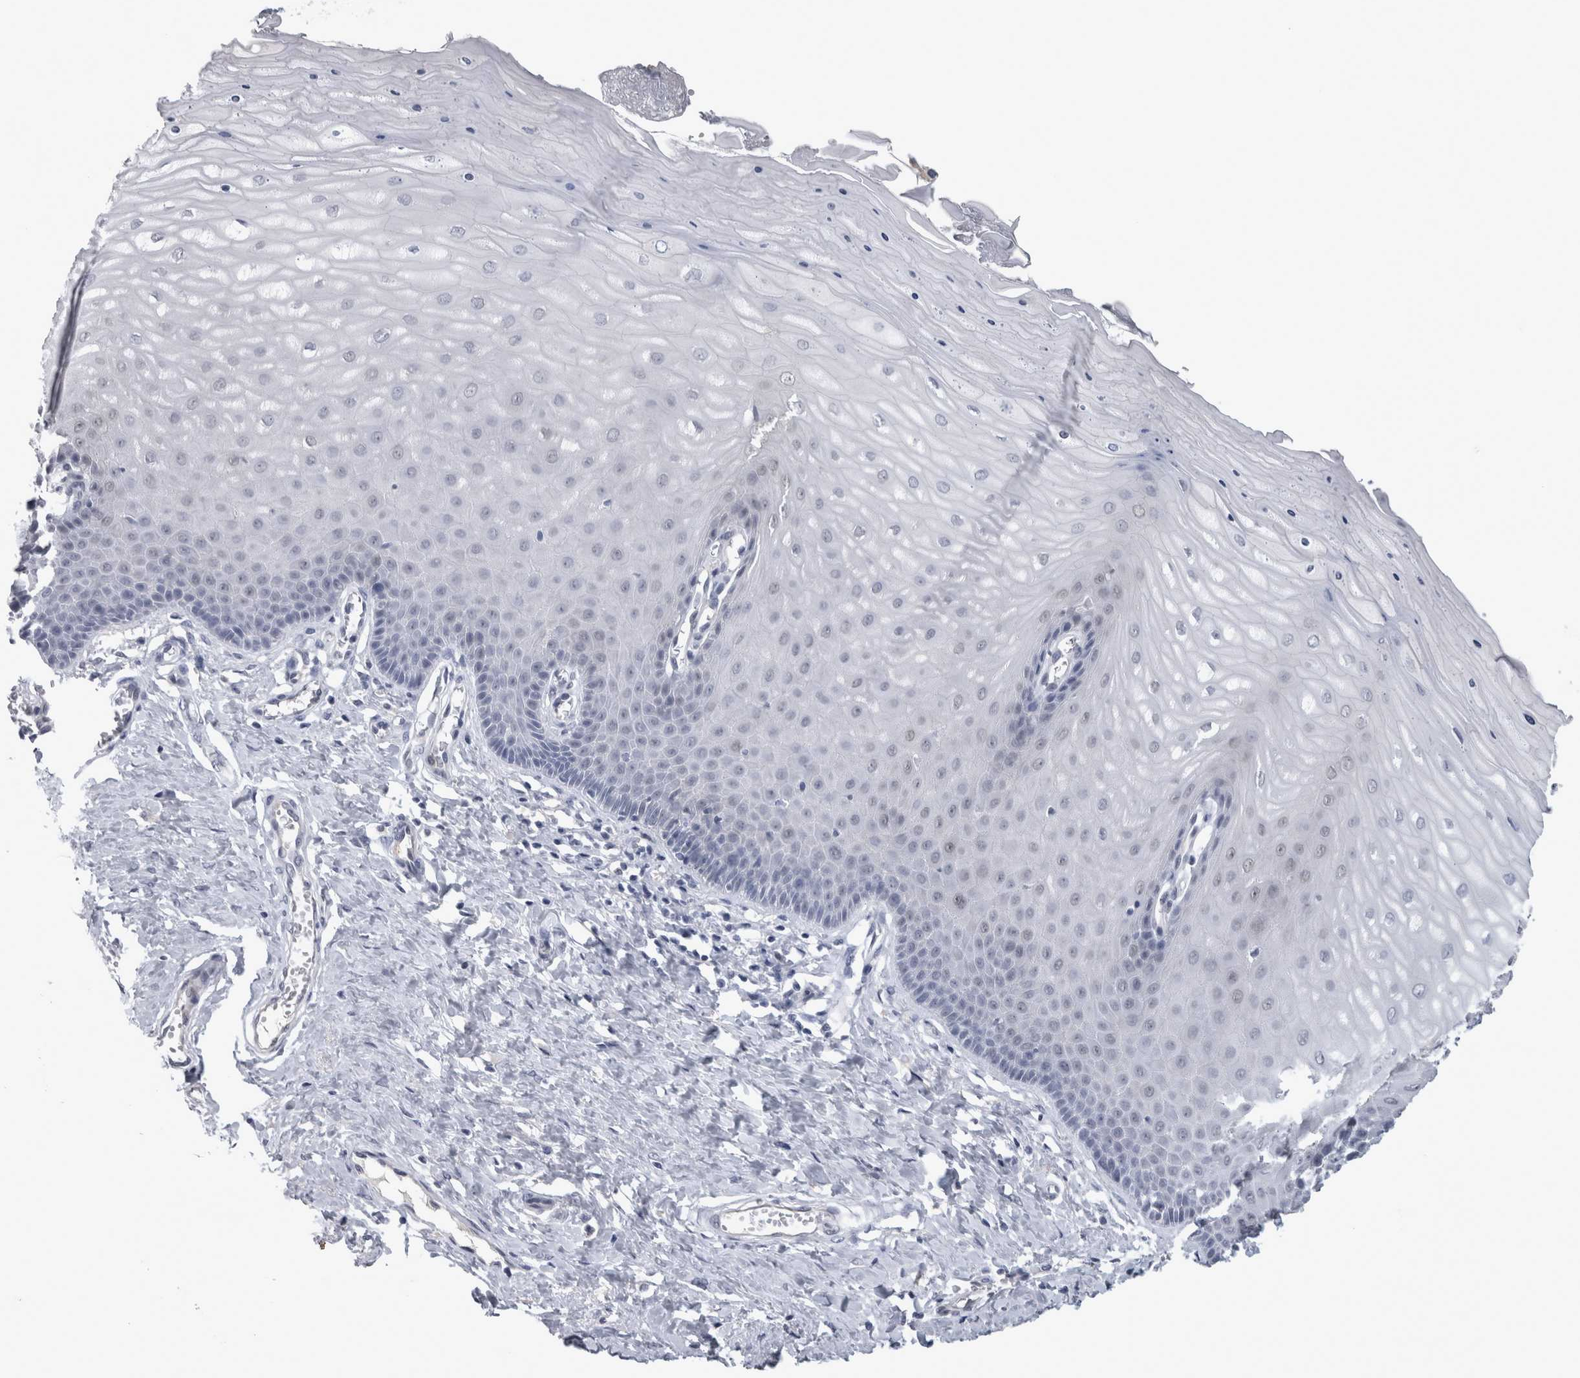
{"staining": {"intensity": "moderate", "quantity": ">75%", "location": "cytoplasmic/membranous,nuclear"}, "tissue": "cervix", "cell_type": "Glandular cells", "image_type": "normal", "snomed": [{"axis": "morphology", "description": "Normal tissue, NOS"}, {"axis": "topography", "description": "Cervix"}], "caption": "Immunohistochemistry of normal cervix displays medium levels of moderate cytoplasmic/membranous,nuclear staining in approximately >75% of glandular cells. (DAB (3,3'-diaminobenzidine) IHC, brown staining for protein, blue staining for nuclei).", "gene": "NAPRT", "patient": {"sex": "female", "age": 55}}